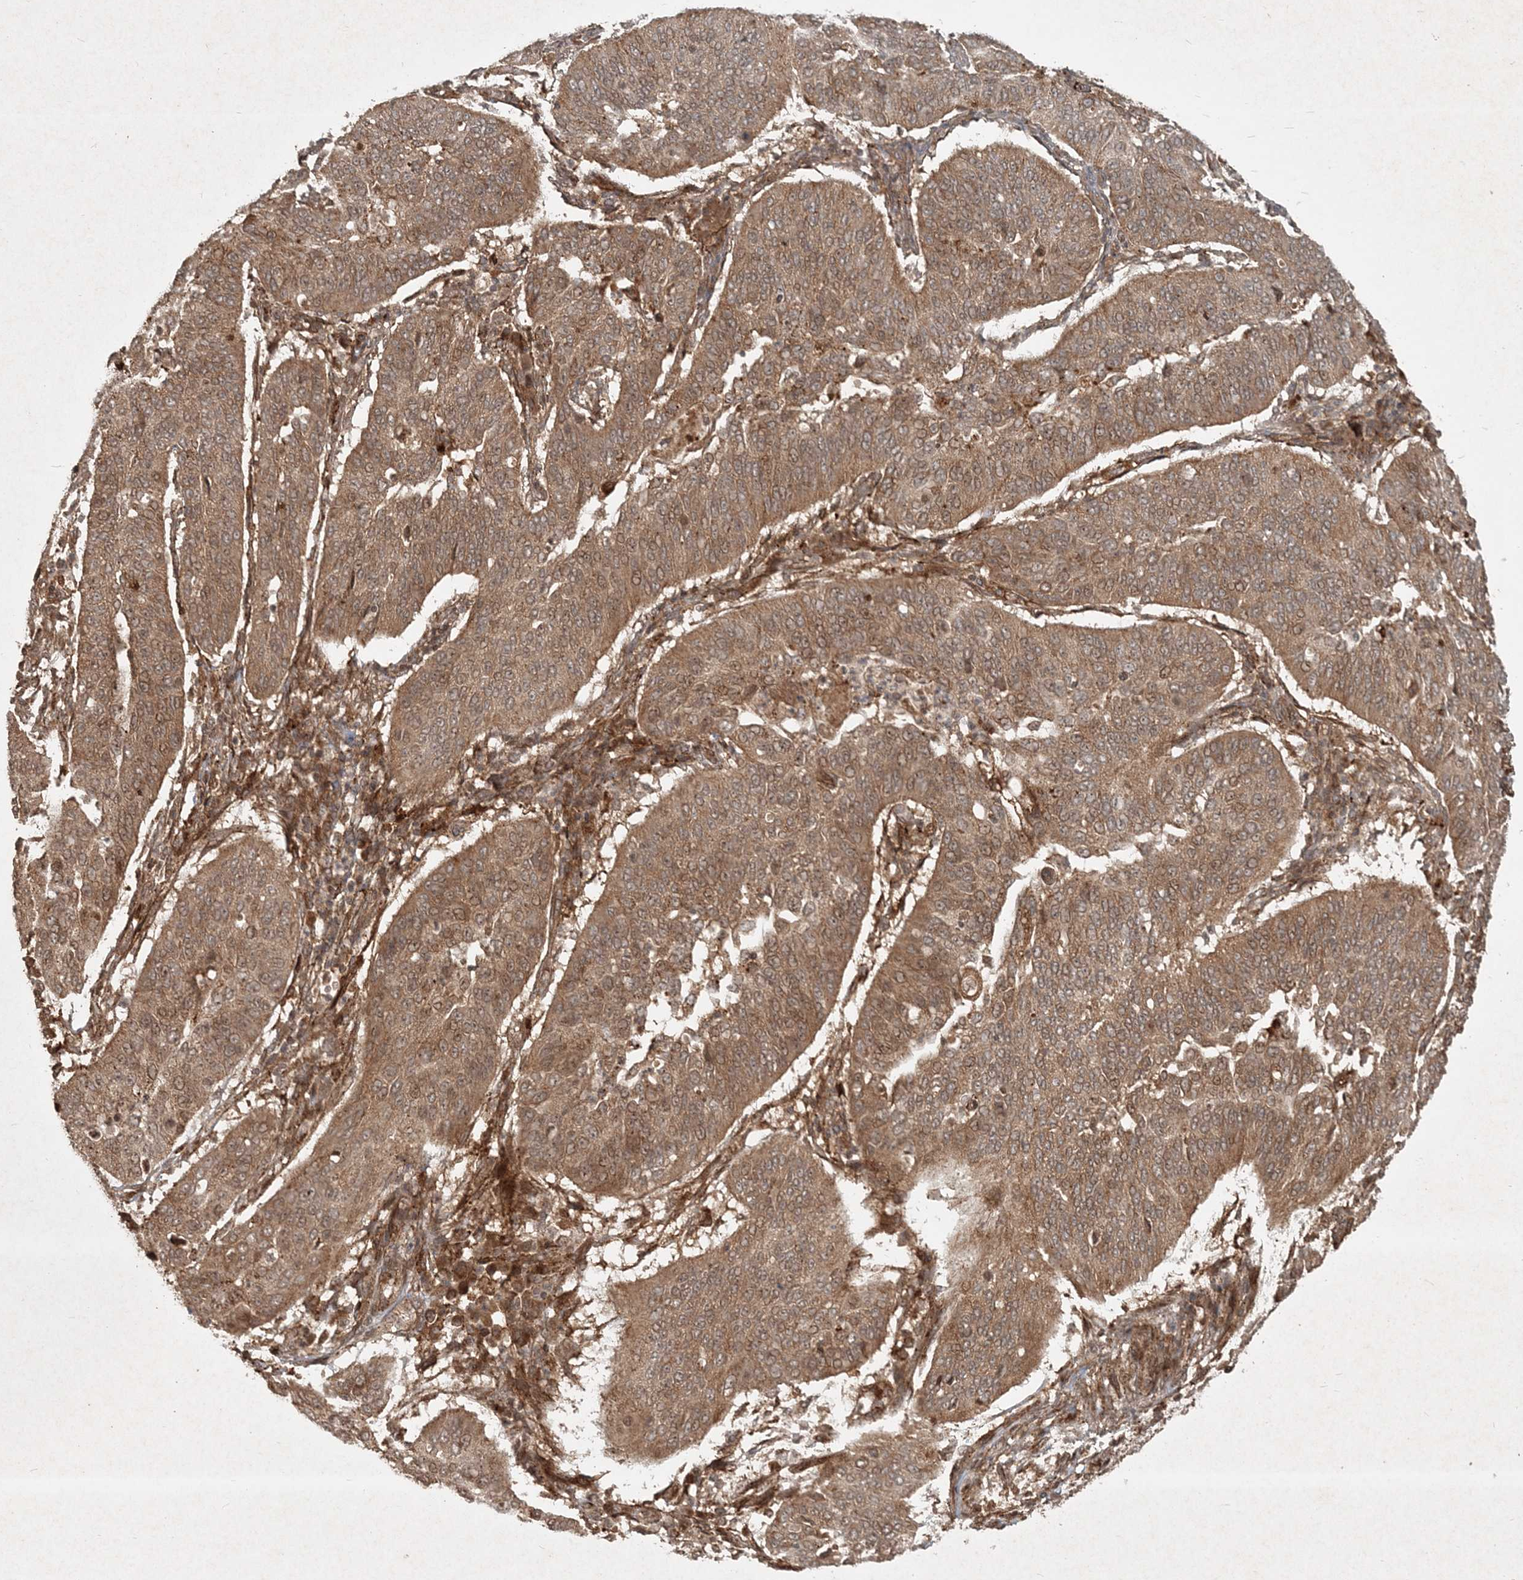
{"staining": {"intensity": "moderate", "quantity": ">75%", "location": "cytoplasmic/membranous"}, "tissue": "cervical cancer", "cell_type": "Tumor cells", "image_type": "cancer", "snomed": [{"axis": "morphology", "description": "Normal tissue, NOS"}, {"axis": "morphology", "description": "Squamous cell carcinoma, NOS"}, {"axis": "topography", "description": "Cervix"}], "caption": "A high-resolution histopathology image shows immunohistochemistry staining of squamous cell carcinoma (cervical), which demonstrates moderate cytoplasmic/membranous expression in approximately >75% of tumor cells.", "gene": "NARS1", "patient": {"sex": "female", "age": 39}}